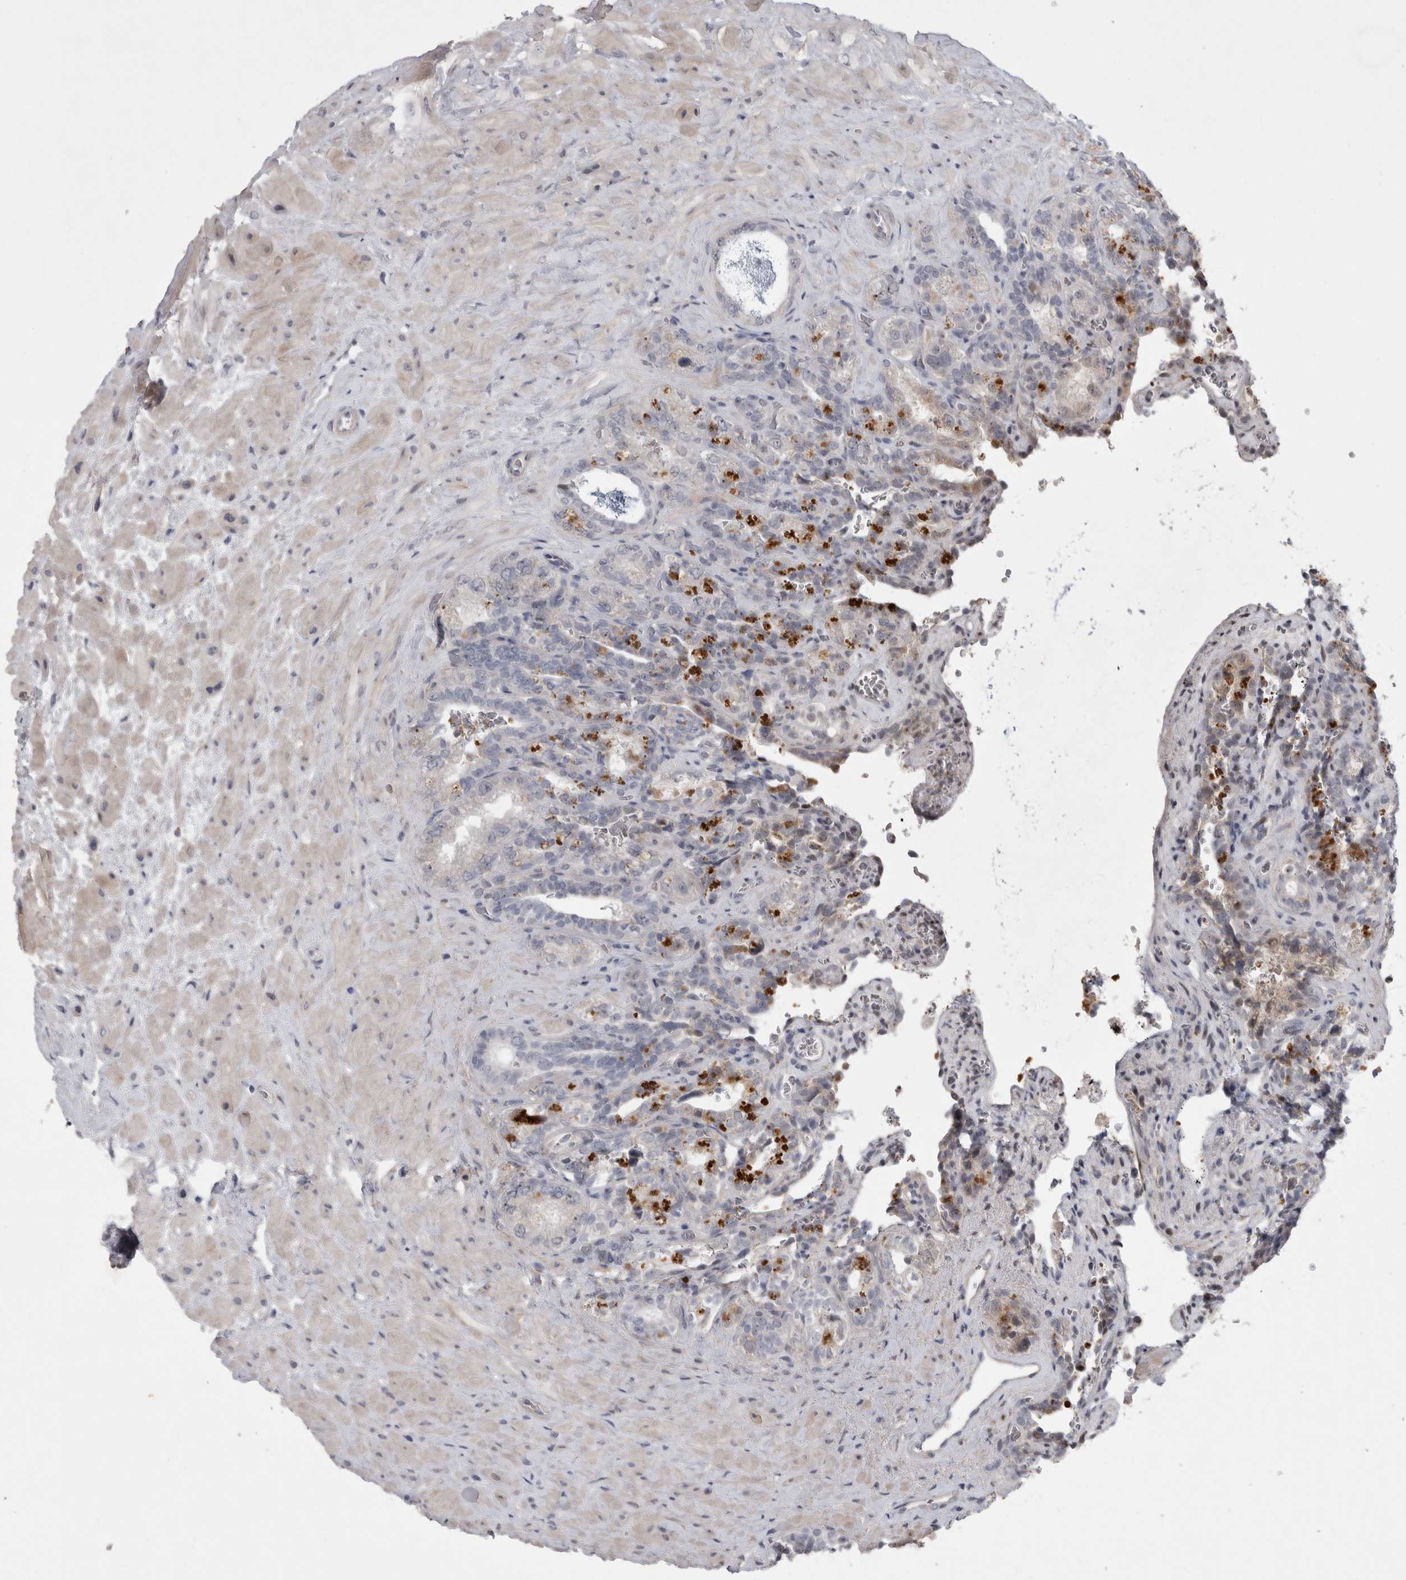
{"staining": {"intensity": "weak", "quantity": "25%-75%", "location": "cytoplasmic/membranous"}, "tissue": "seminal vesicle", "cell_type": "Glandular cells", "image_type": "normal", "snomed": [{"axis": "morphology", "description": "Normal tissue, NOS"}, {"axis": "topography", "description": "Prostate"}, {"axis": "topography", "description": "Seminal veicle"}], "caption": "A brown stain labels weak cytoplasmic/membranous expression of a protein in glandular cells of benign human seminal vesicle.", "gene": "IFI44", "patient": {"sex": "male", "age": 67}}